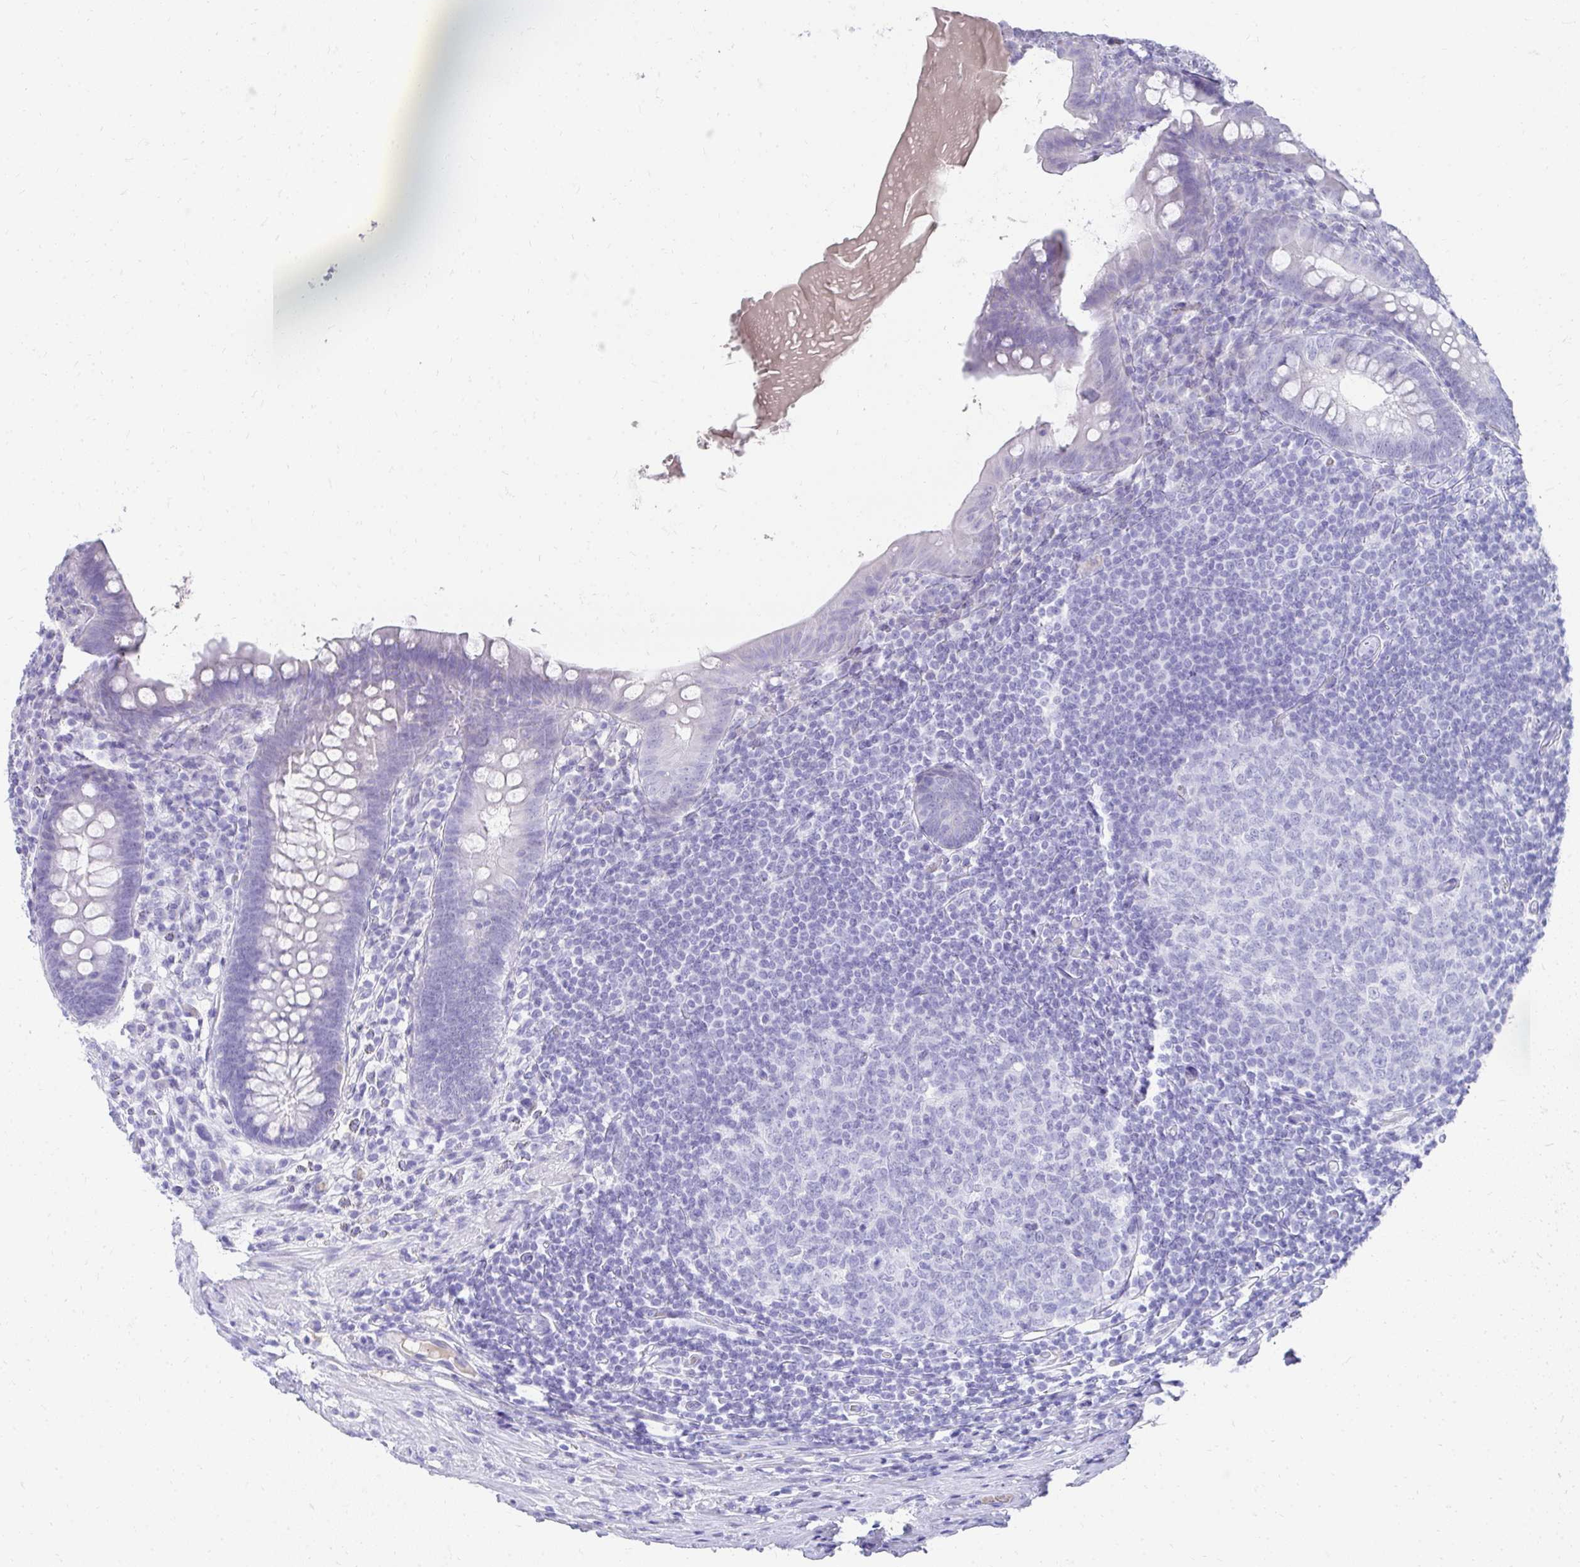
{"staining": {"intensity": "negative", "quantity": "none", "location": "none"}, "tissue": "appendix", "cell_type": "Glandular cells", "image_type": "normal", "snomed": [{"axis": "morphology", "description": "Normal tissue, NOS"}, {"axis": "topography", "description": "Appendix"}], "caption": "Immunohistochemical staining of benign appendix shows no significant expression in glandular cells.", "gene": "TNNT1", "patient": {"sex": "male", "age": 71}}